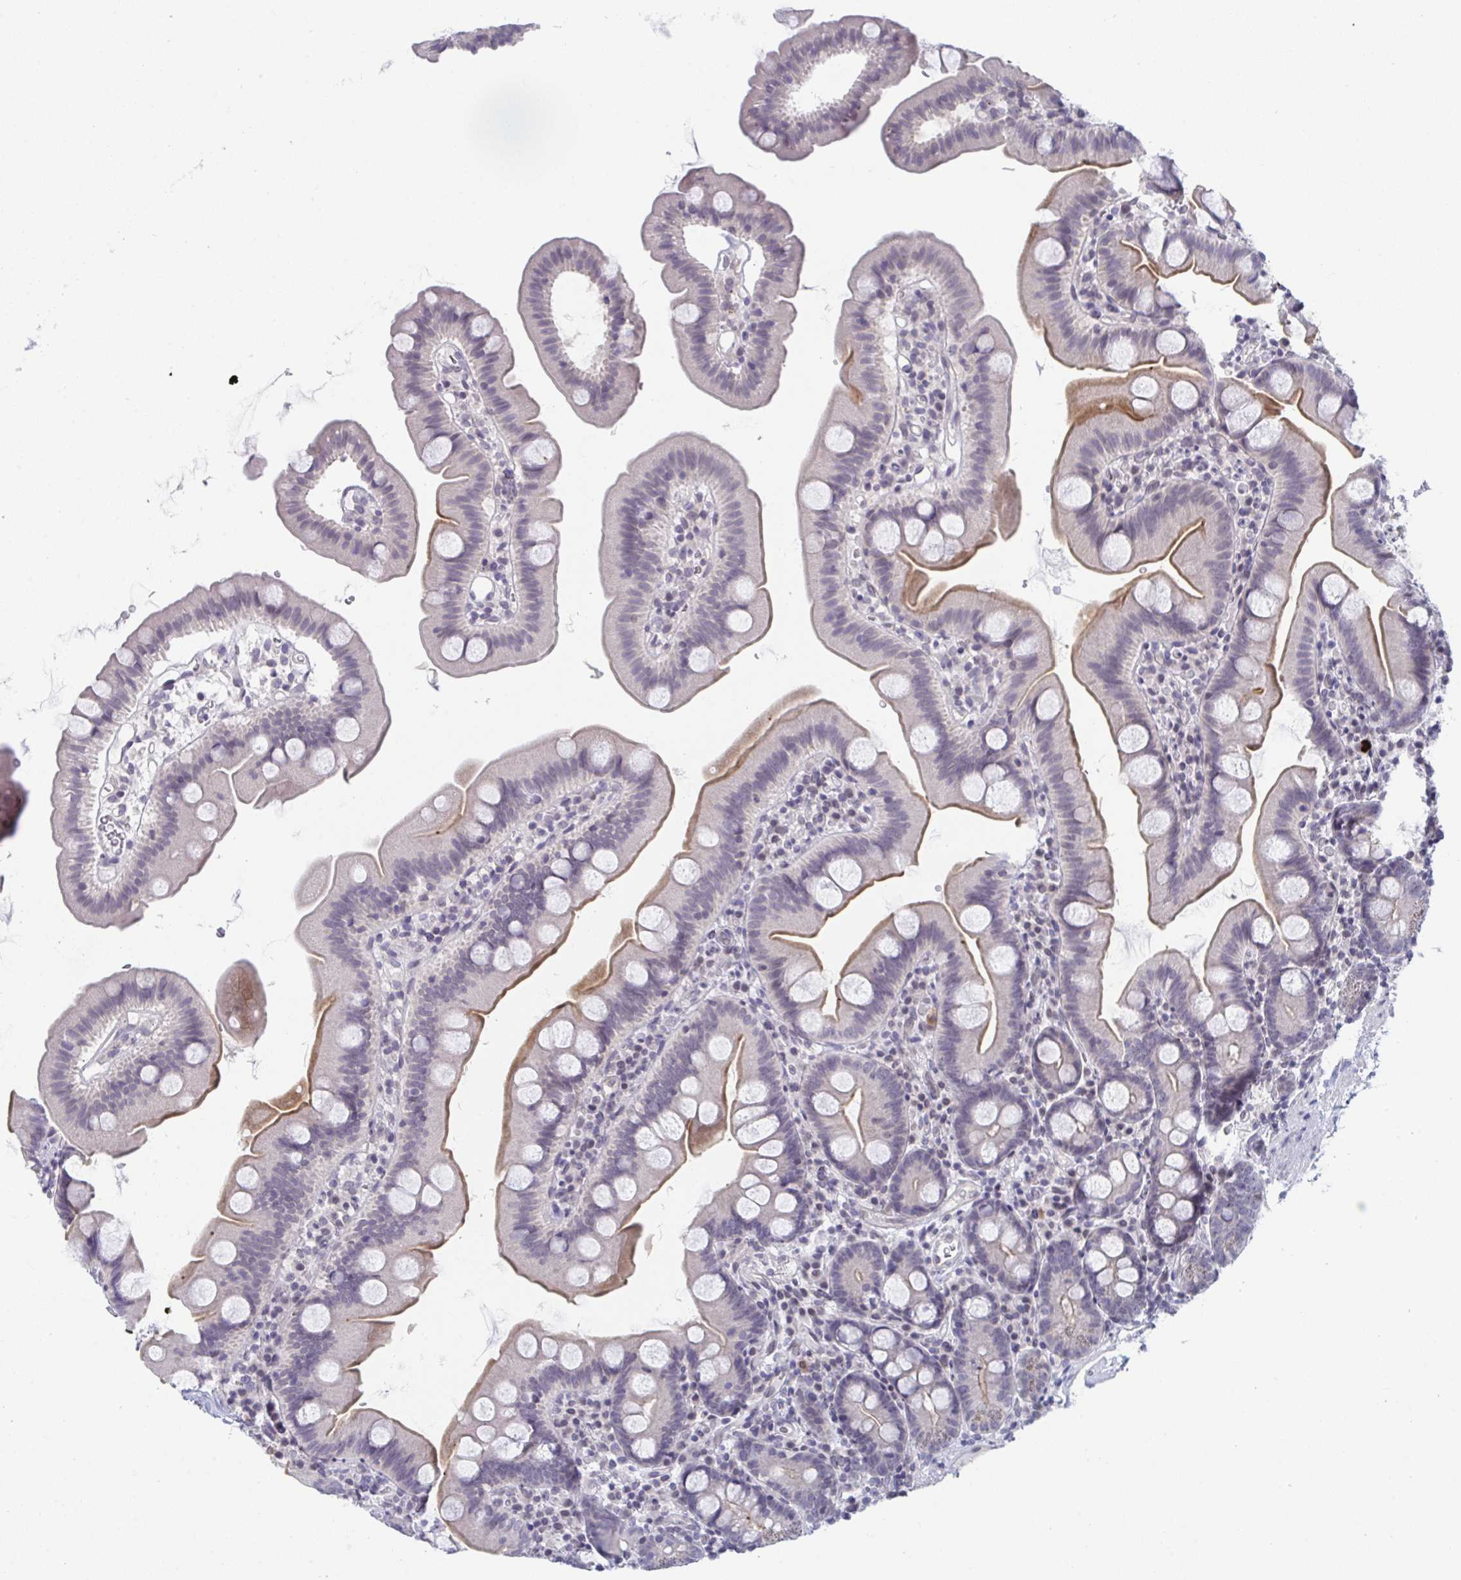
{"staining": {"intensity": "moderate", "quantity": "25%-75%", "location": "cytoplasmic/membranous"}, "tissue": "small intestine", "cell_type": "Glandular cells", "image_type": "normal", "snomed": [{"axis": "morphology", "description": "Normal tissue, NOS"}, {"axis": "topography", "description": "Small intestine"}], "caption": "Immunohistochemical staining of normal small intestine demonstrates 25%-75% levels of moderate cytoplasmic/membranous protein positivity in about 25%-75% of glandular cells.", "gene": "BMAL2", "patient": {"sex": "female", "age": 68}}